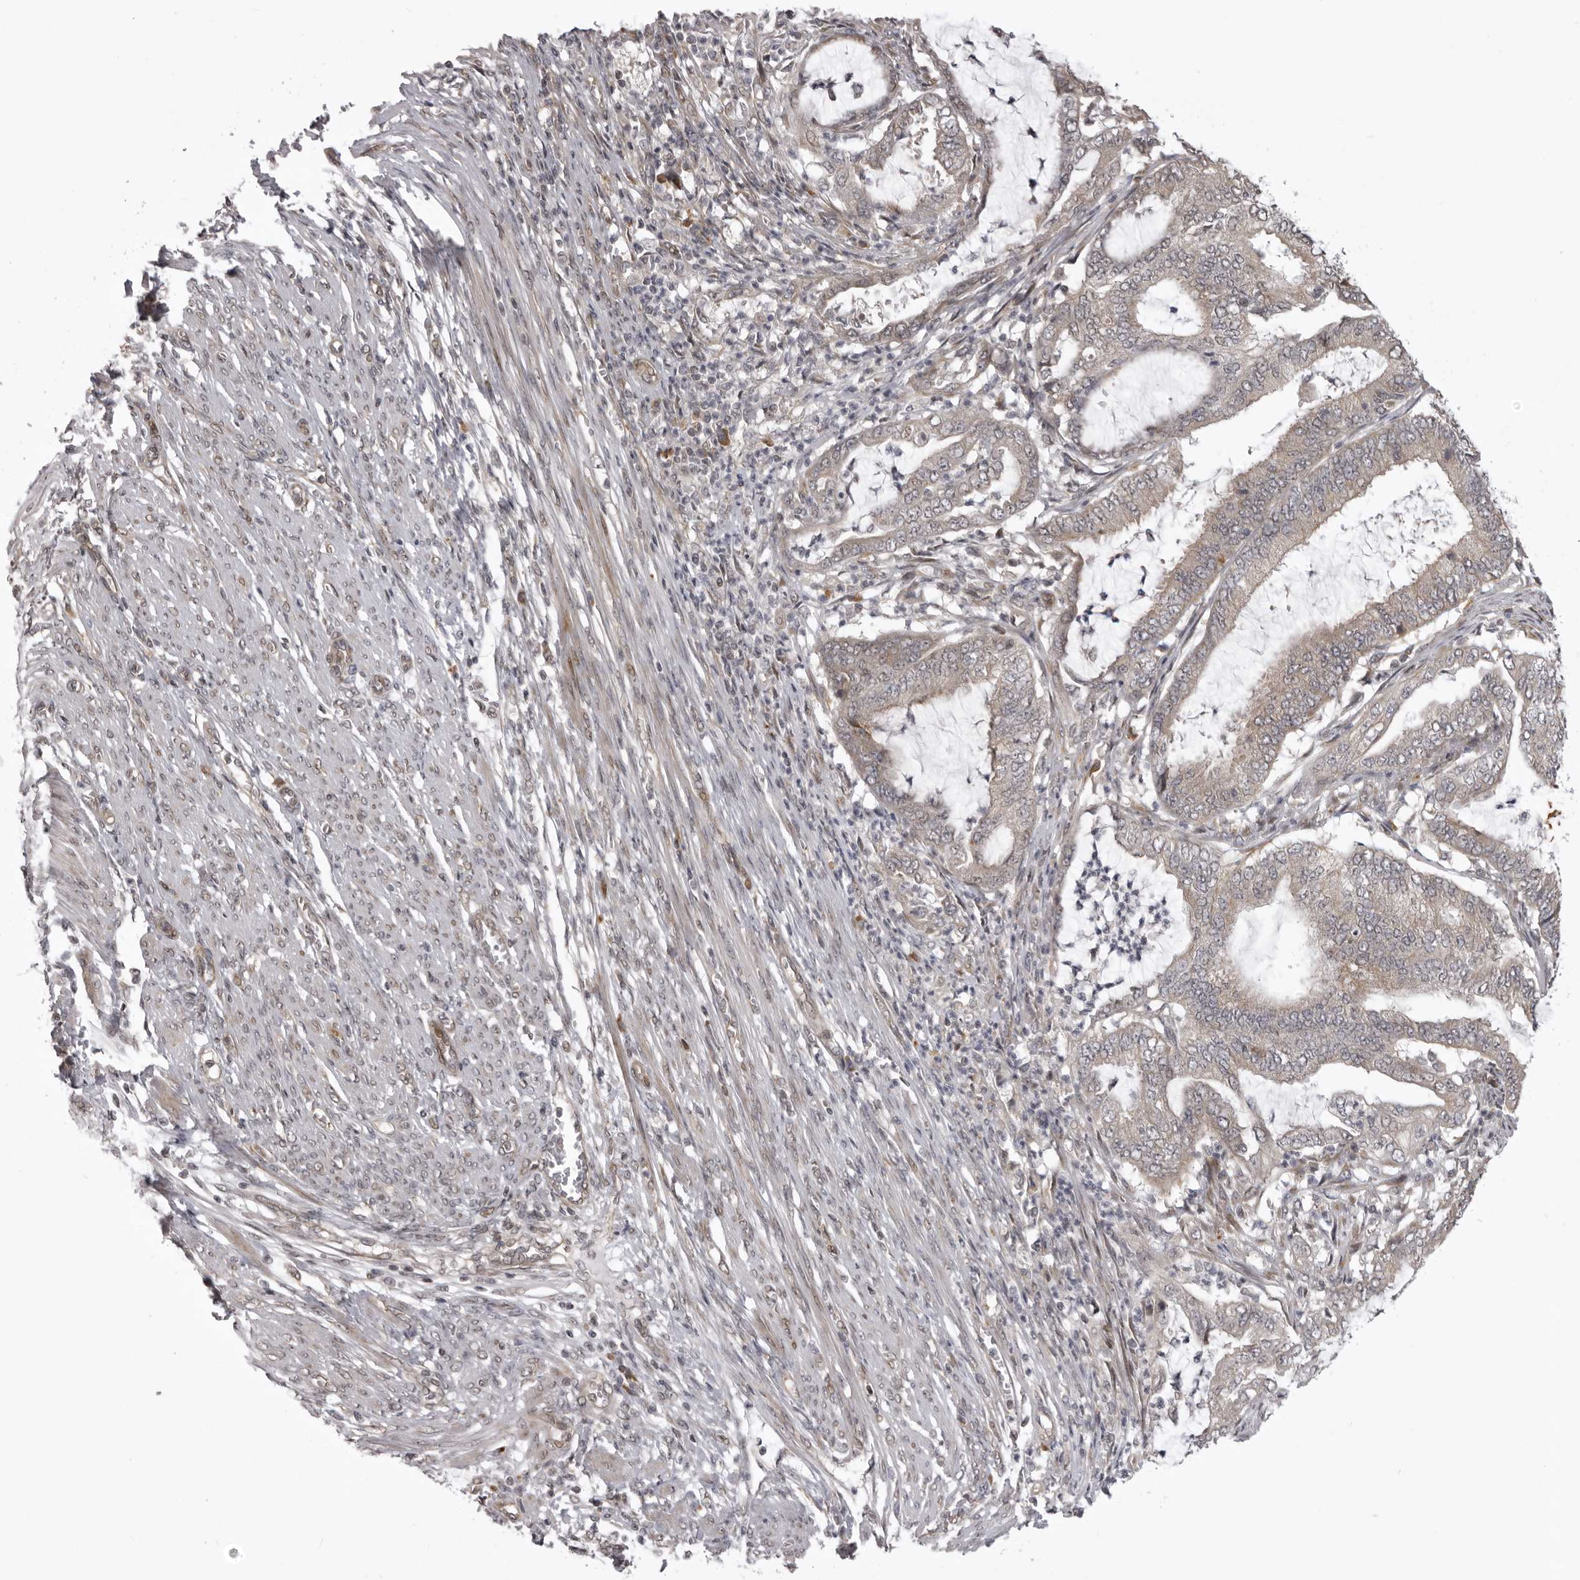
{"staining": {"intensity": "weak", "quantity": "<25%", "location": "cytoplasmic/membranous"}, "tissue": "endometrial cancer", "cell_type": "Tumor cells", "image_type": "cancer", "snomed": [{"axis": "morphology", "description": "Adenocarcinoma, NOS"}, {"axis": "topography", "description": "Endometrium"}], "caption": "A histopathology image of adenocarcinoma (endometrial) stained for a protein demonstrates no brown staining in tumor cells.", "gene": "C1orf109", "patient": {"sex": "female", "age": 51}}